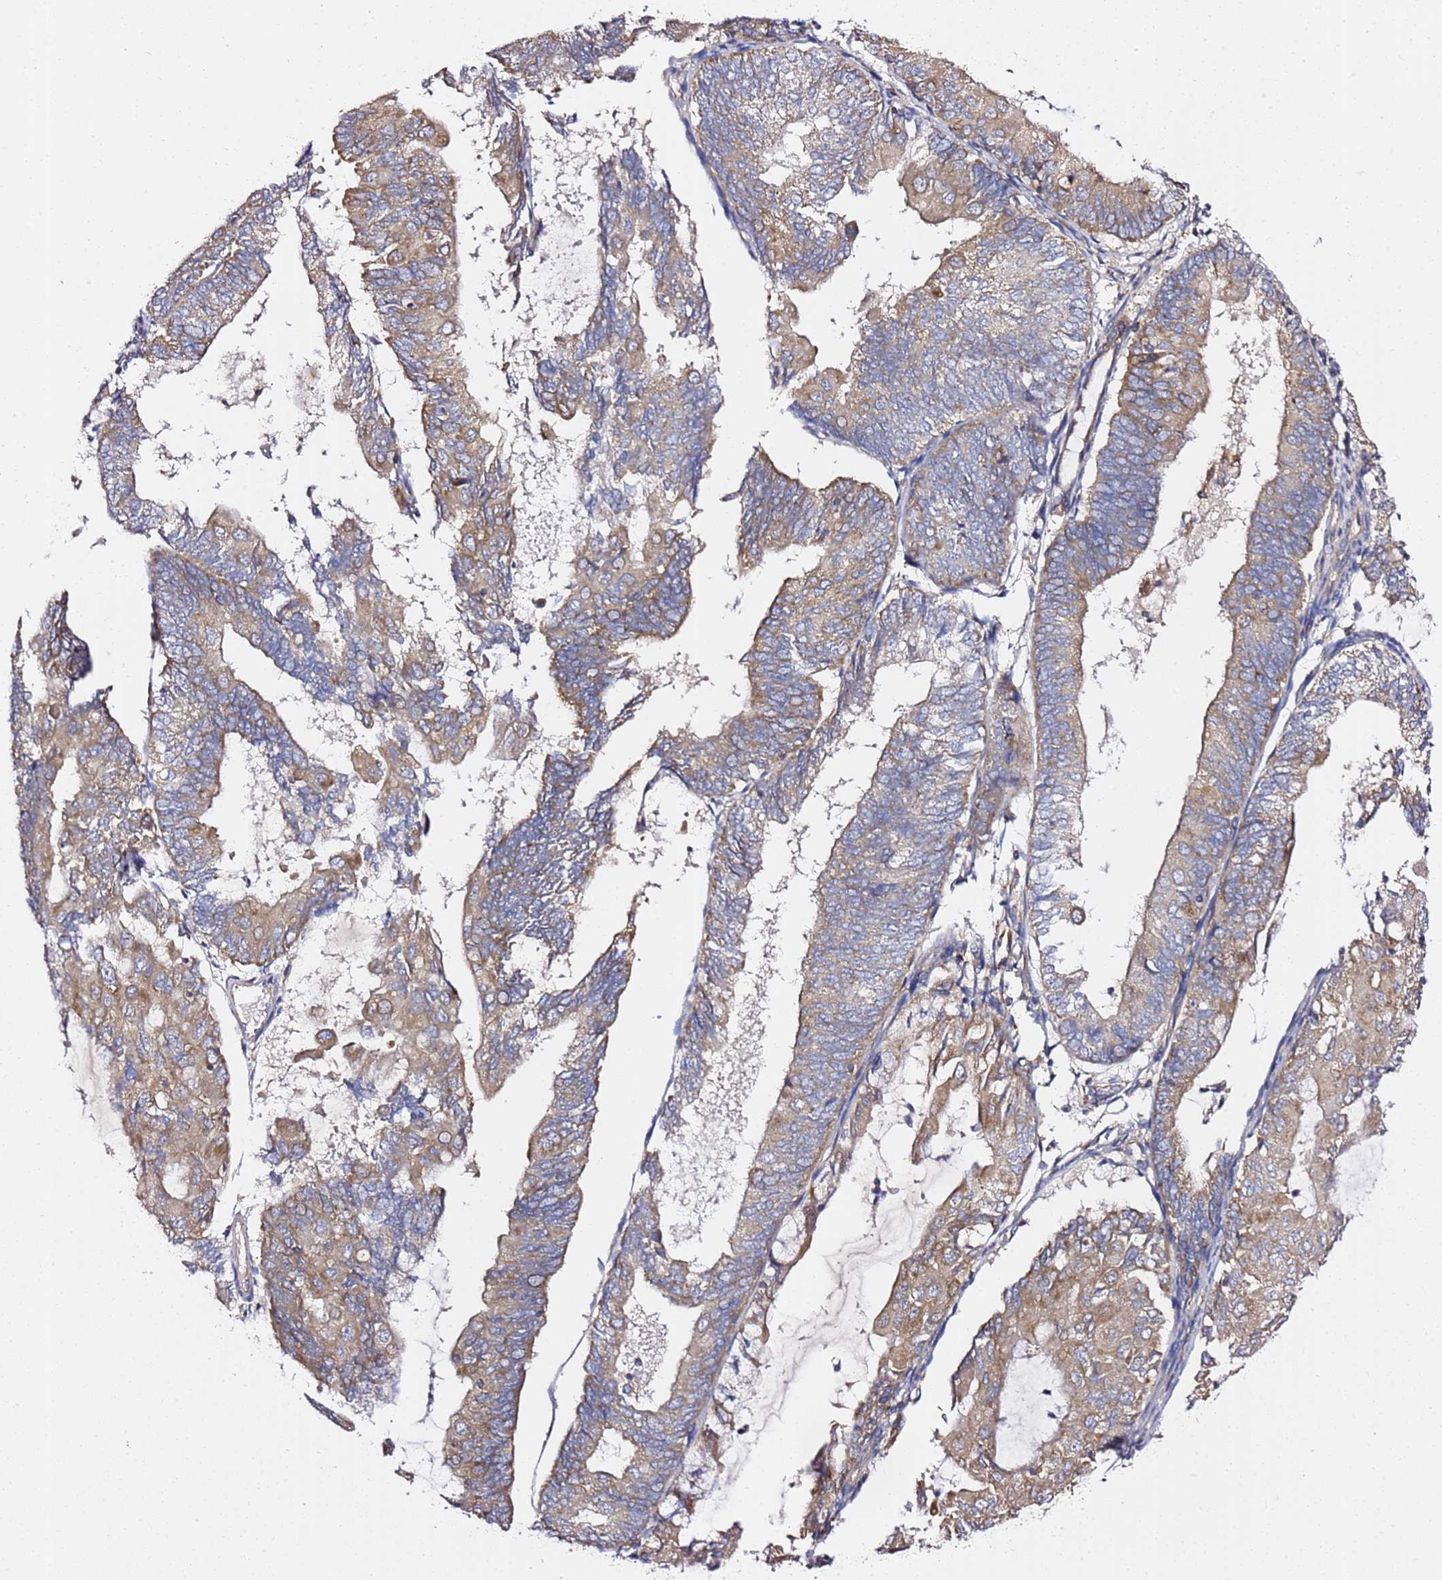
{"staining": {"intensity": "moderate", "quantity": "25%-75%", "location": "cytoplasmic/membranous"}, "tissue": "endometrial cancer", "cell_type": "Tumor cells", "image_type": "cancer", "snomed": [{"axis": "morphology", "description": "Adenocarcinoma, NOS"}, {"axis": "topography", "description": "Endometrium"}], "caption": "Brown immunohistochemical staining in adenocarcinoma (endometrial) demonstrates moderate cytoplasmic/membranous staining in about 25%-75% of tumor cells.", "gene": "C19orf12", "patient": {"sex": "female", "age": 81}}